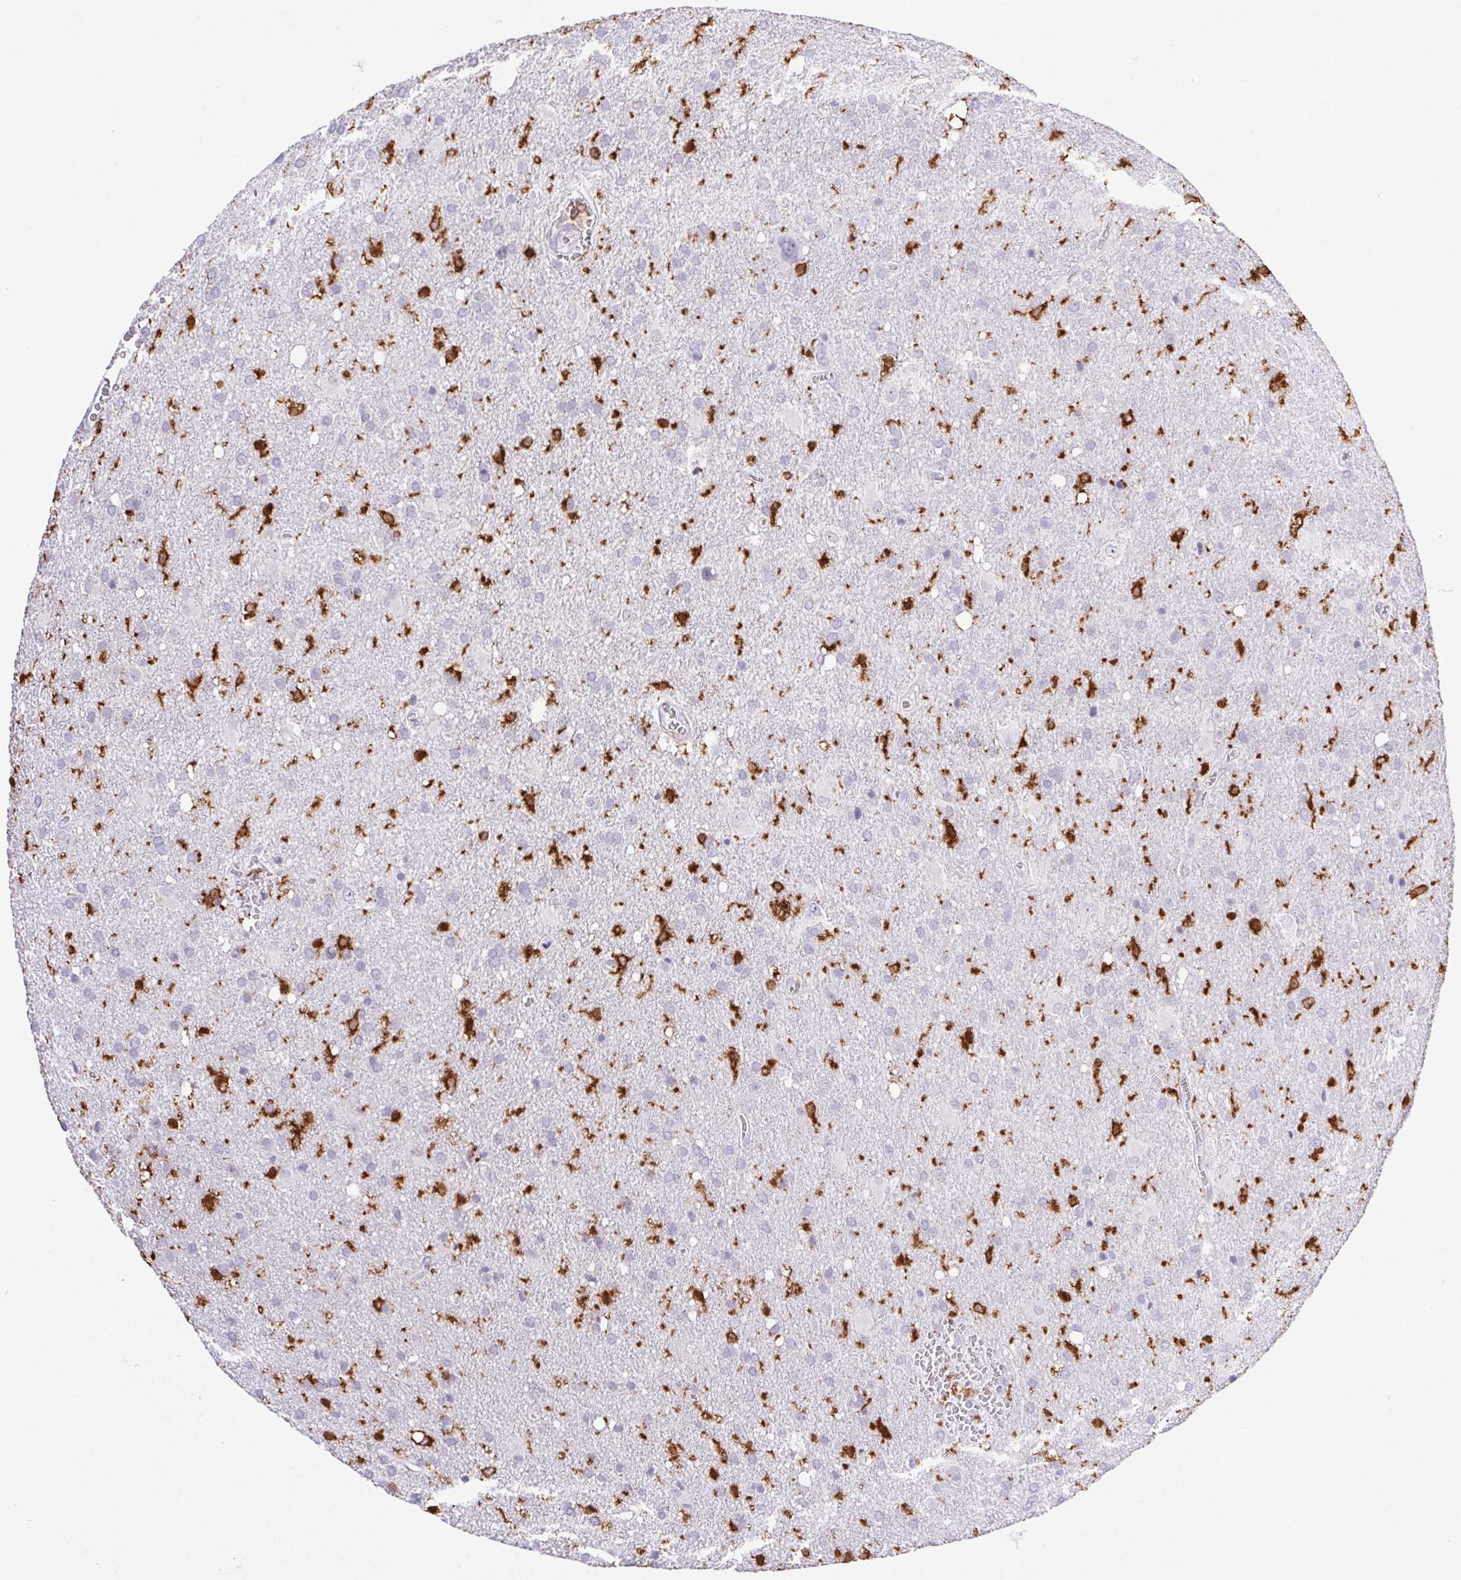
{"staining": {"intensity": "negative", "quantity": "none", "location": "none"}, "tissue": "glioma", "cell_type": "Tumor cells", "image_type": "cancer", "snomed": [{"axis": "morphology", "description": "Glioma, malignant, Low grade"}, {"axis": "topography", "description": "Brain"}], "caption": "Immunohistochemical staining of human malignant glioma (low-grade) shows no significant staining in tumor cells.", "gene": "APBB1IP", "patient": {"sex": "male", "age": 66}}